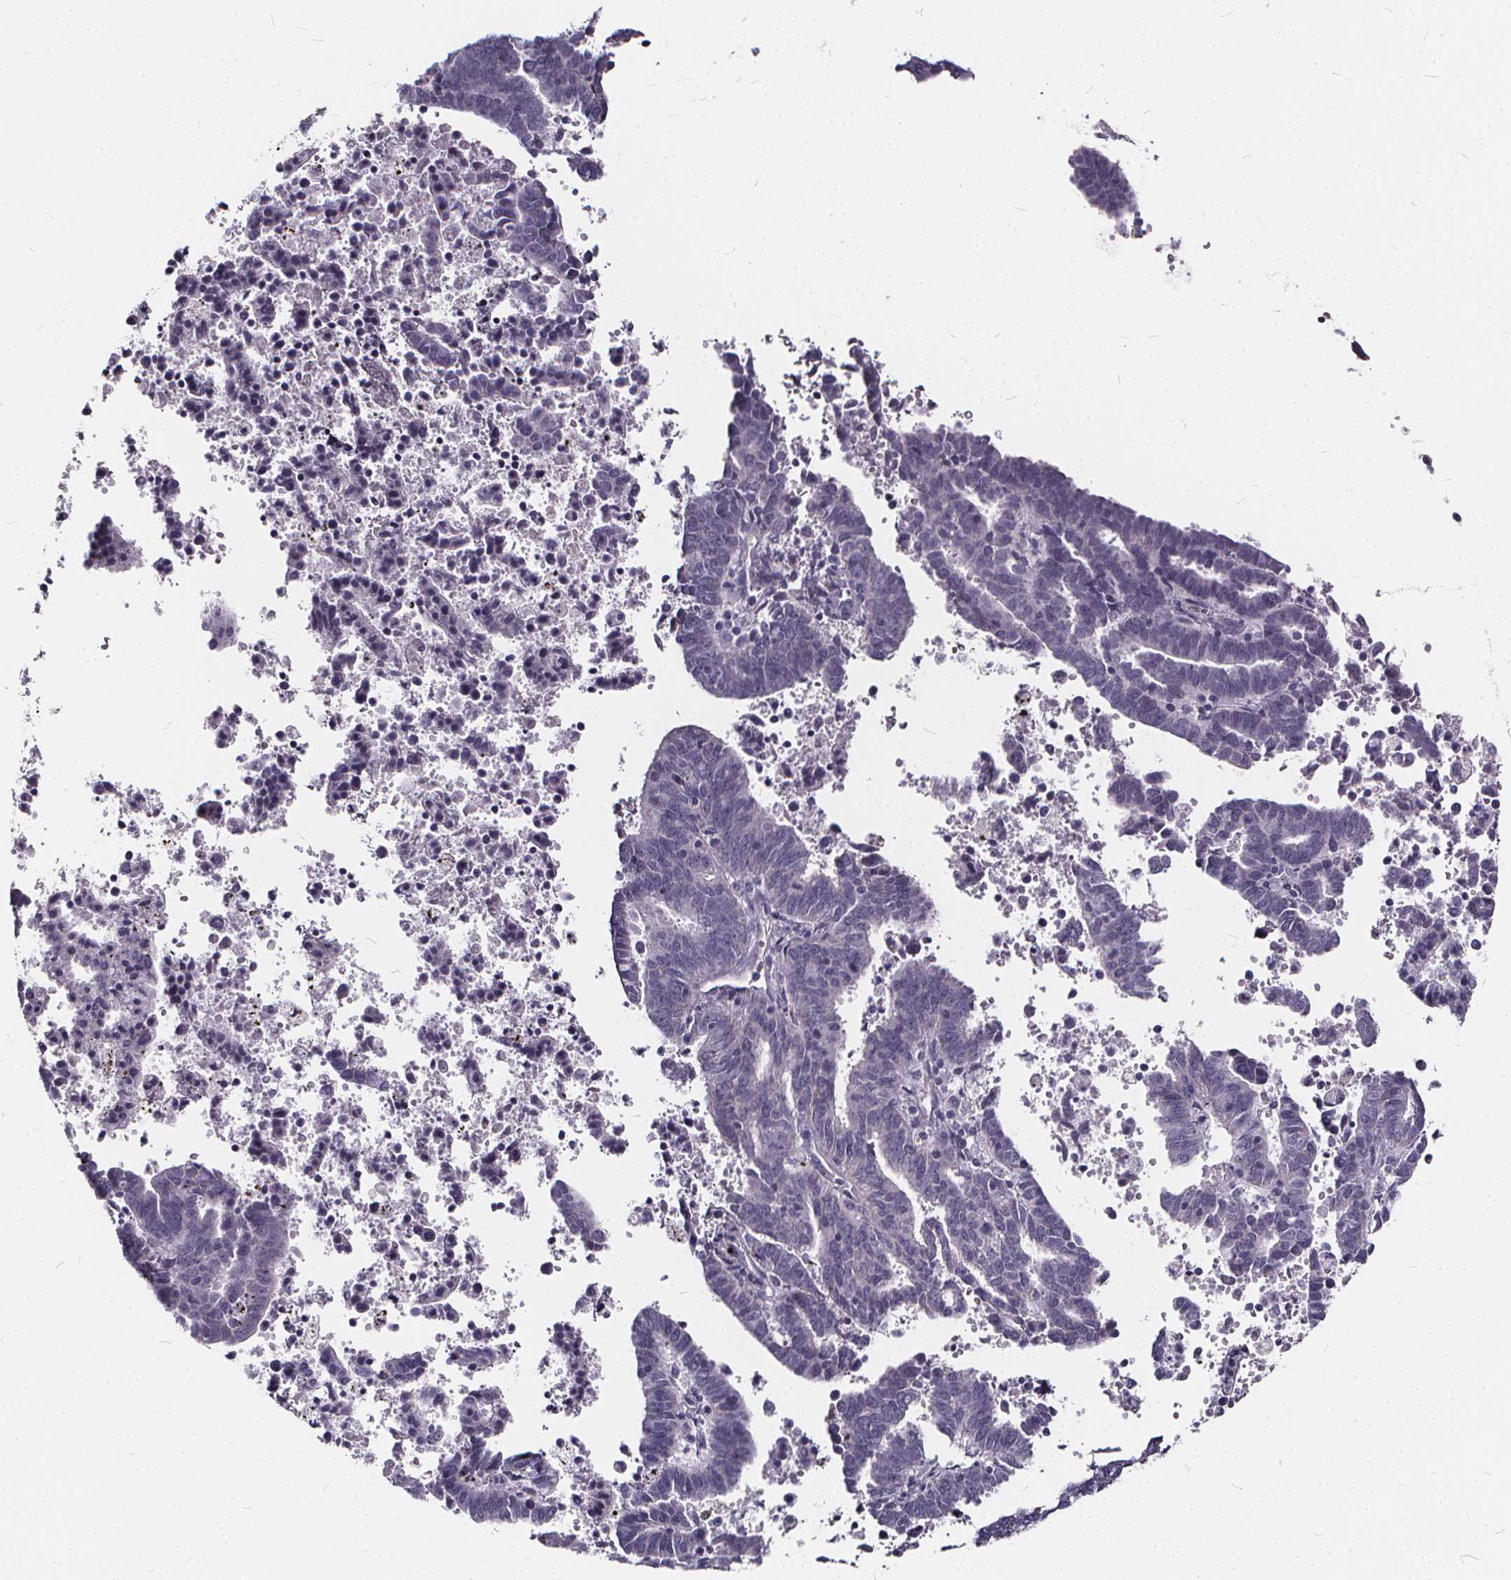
{"staining": {"intensity": "negative", "quantity": "none", "location": "none"}, "tissue": "endometrial cancer", "cell_type": "Tumor cells", "image_type": "cancer", "snomed": [{"axis": "morphology", "description": "Adenocarcinoma, NOS"}, {"axis": "topography", "description": "Uterus"}], "caption": "IHC of endometrial cancer reveals no positivity in tumor cells. (DAB (3,3'-diaminobenzidine) IHC with hematoxylin counter stain).", "gene": "SPEF2", "patient": {"sex": "female", "age": 83}}